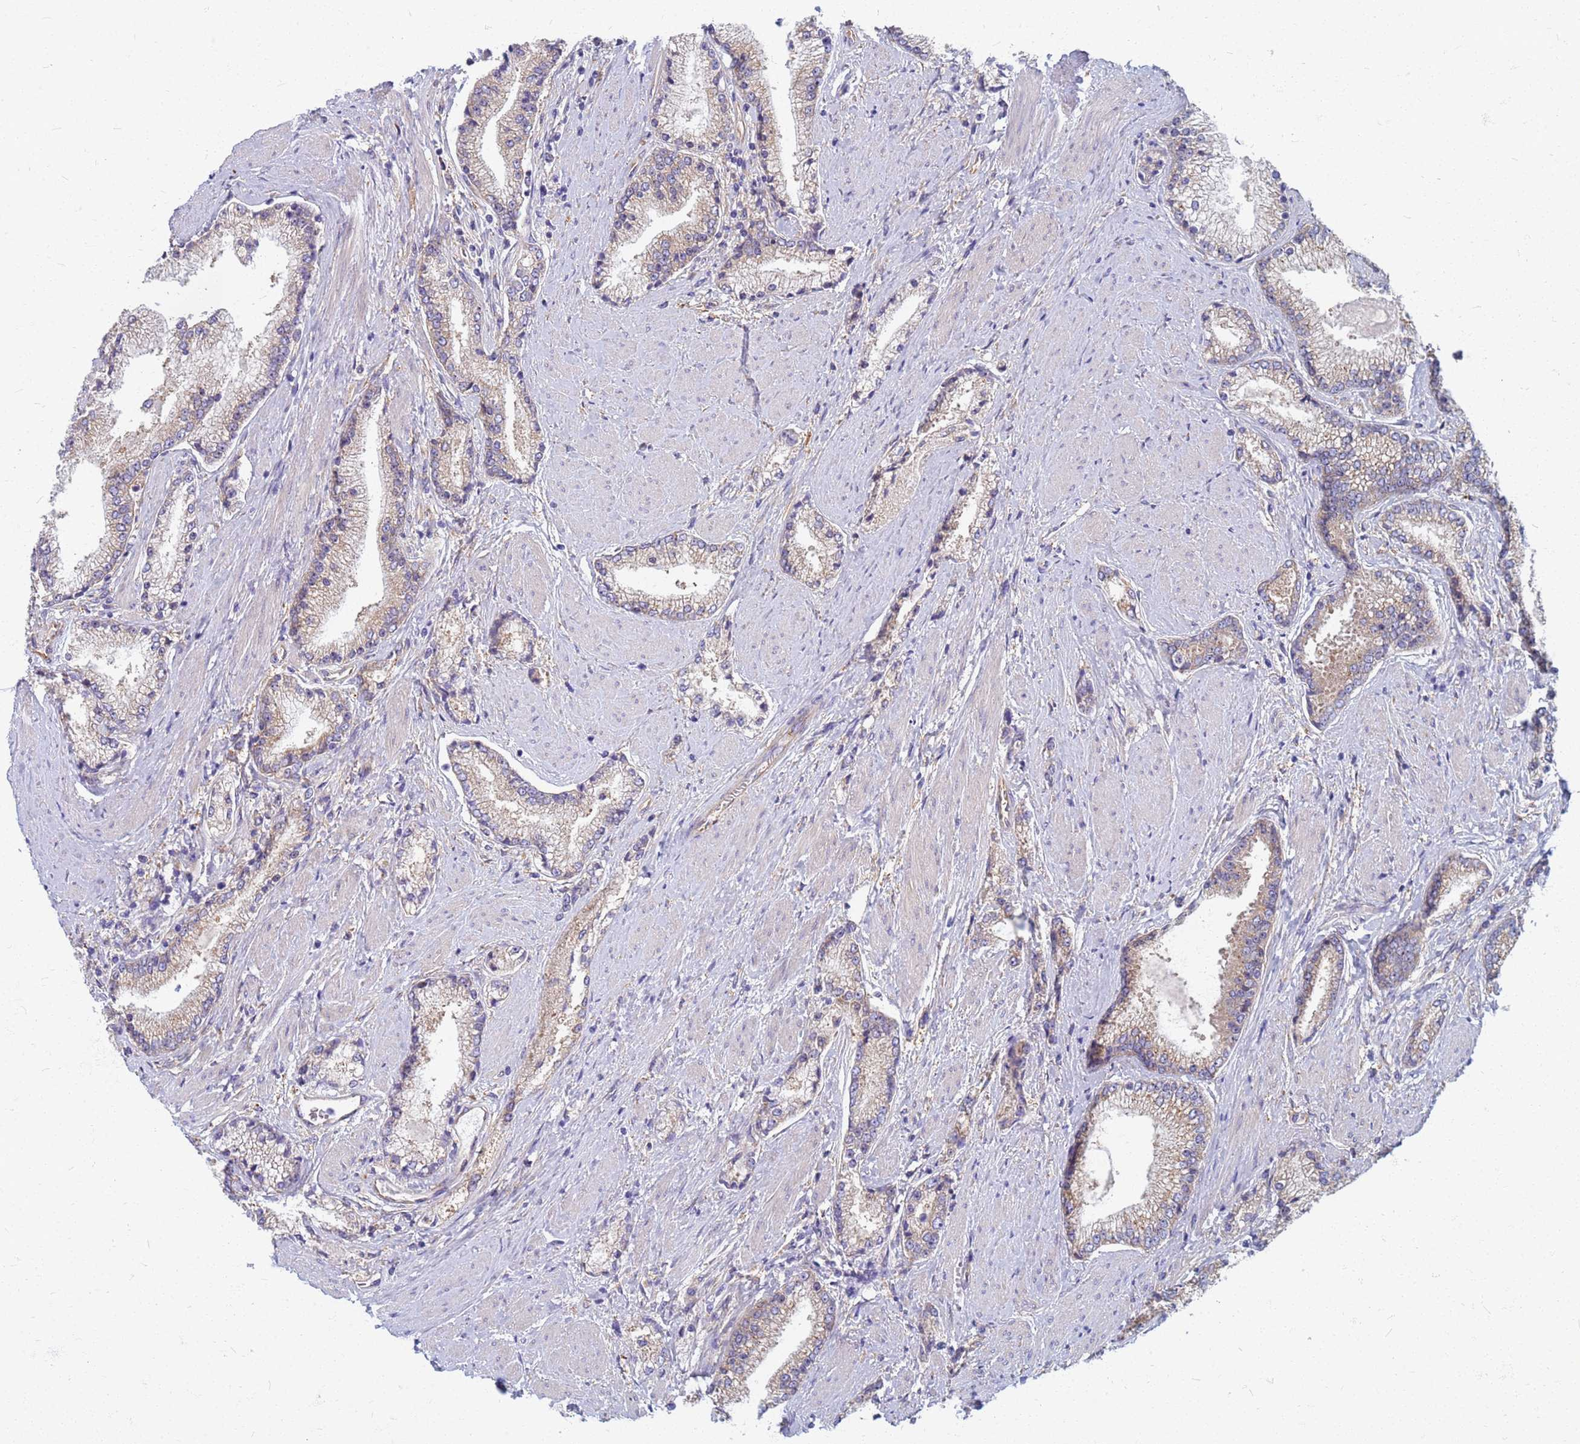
{"staining": {"intensity": "weak", "quantity": "<25%", "location": "cytoplasmic/membranous"}, "tissue": "prostate cancer", "cell_type": "Tumor cells", "image_type": "cancer", "snomed": [{"axis": "morphology", "description": "Adenocarcinoma, High grade"}, {"axis": "topography", "description": "Prostate"}], "caption": "DAB immunohistochemical staining of prostate cancer displays no significant expression in tumor cells. (IHC, brightfield microscopy, high magnification).", "gene": "EEA1", "patient": {"sex": "male", "age": 67}}